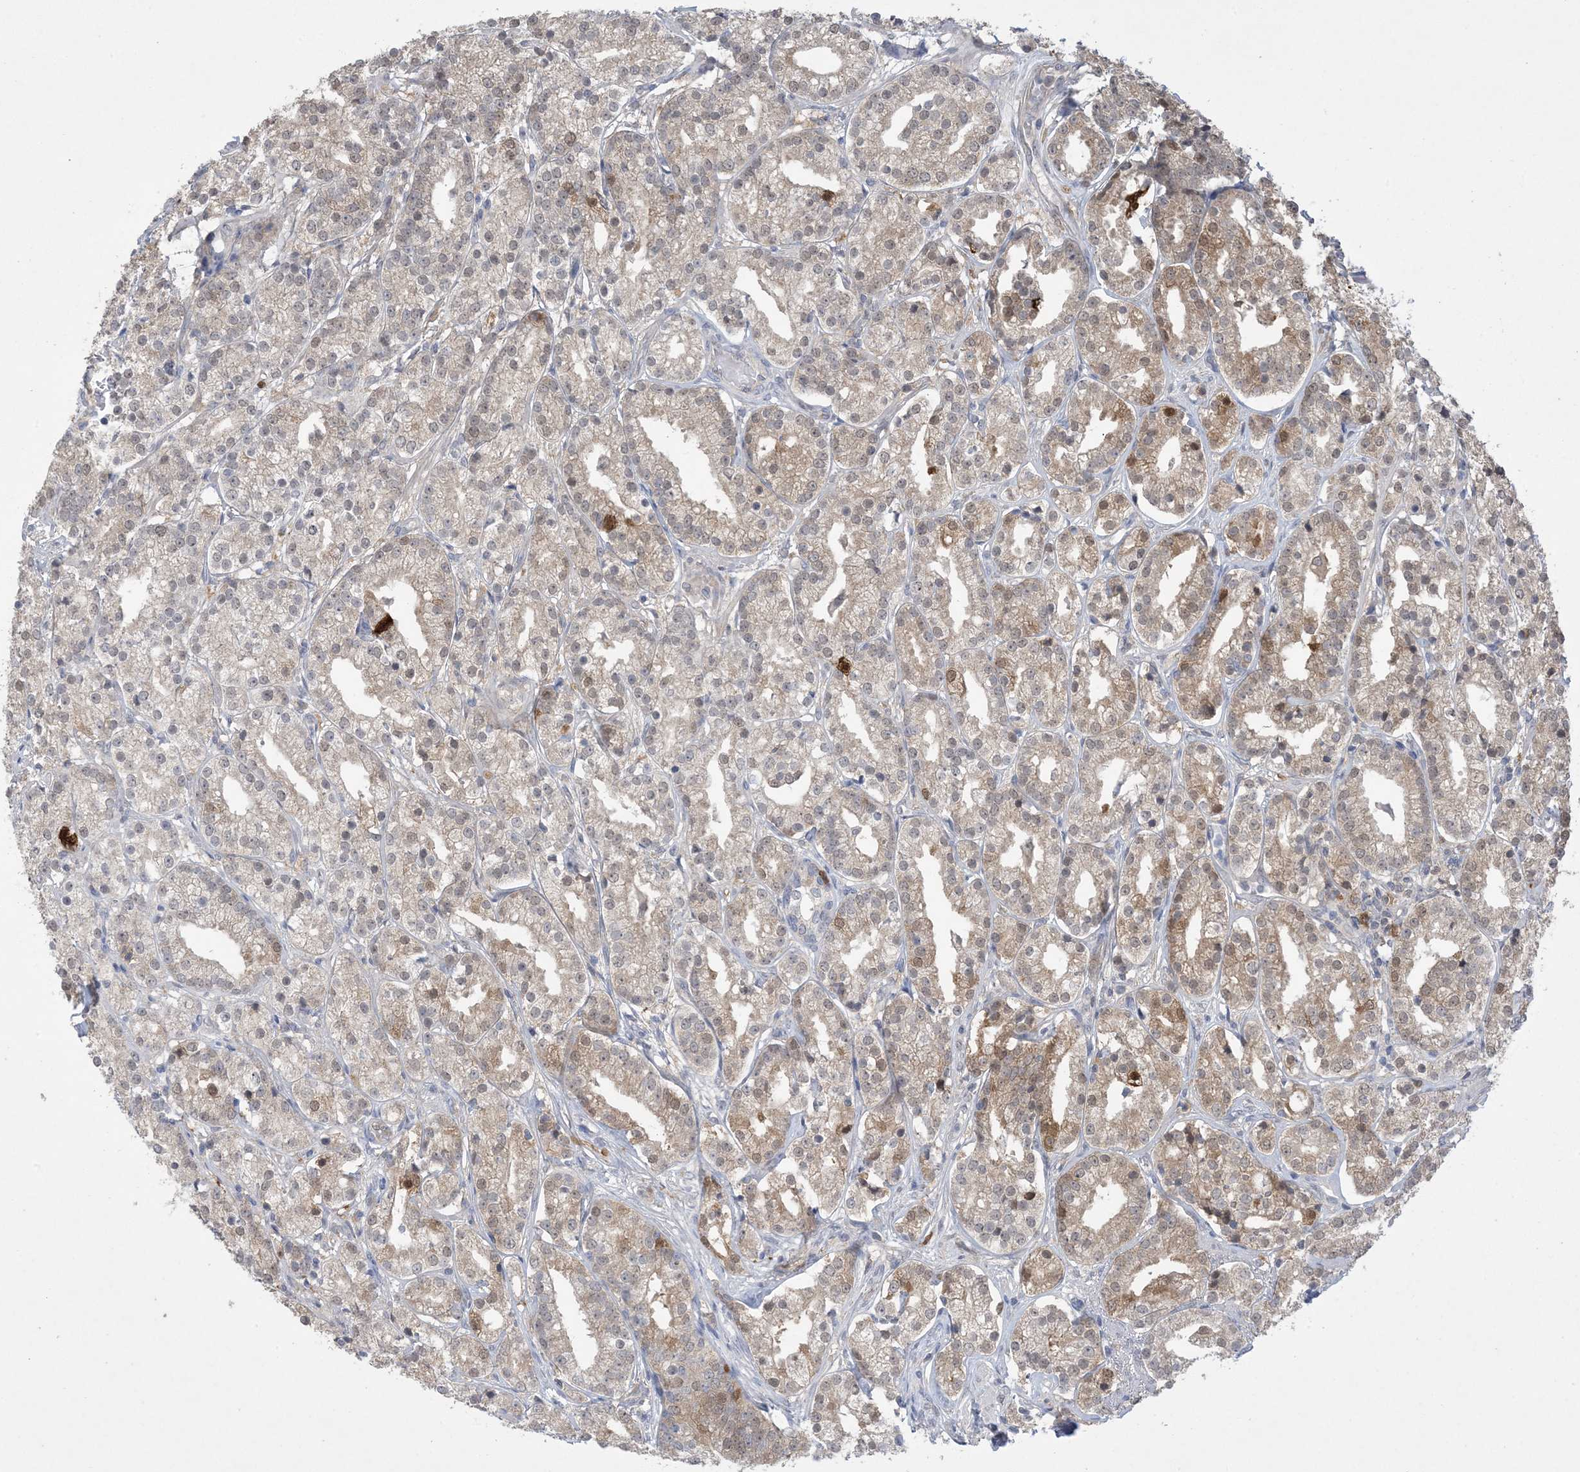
{"staining": {"intensity": "moderate", "quantity": "25%-75%", "location": "cytoplasmic/membranous"}, "tissue": "prostate cancer", "cell_type": "Tumor cells", "image_type": "cancer", "snomed": [{"axis": "morphology", "description": "Adenocarcinoma, High grade"}, {"axis": "topography", "description": "Prostate"}], "caption": "Immunohistochemical staining of human prostate adenocarcinoma (high-grade) exhibits medium levels of moderate cytoplasmic/membranous protein expression in about 25%-75% of tumor cells.", "gene": "HMGCS1", "patient": {"sex": "male", "age": 69}}